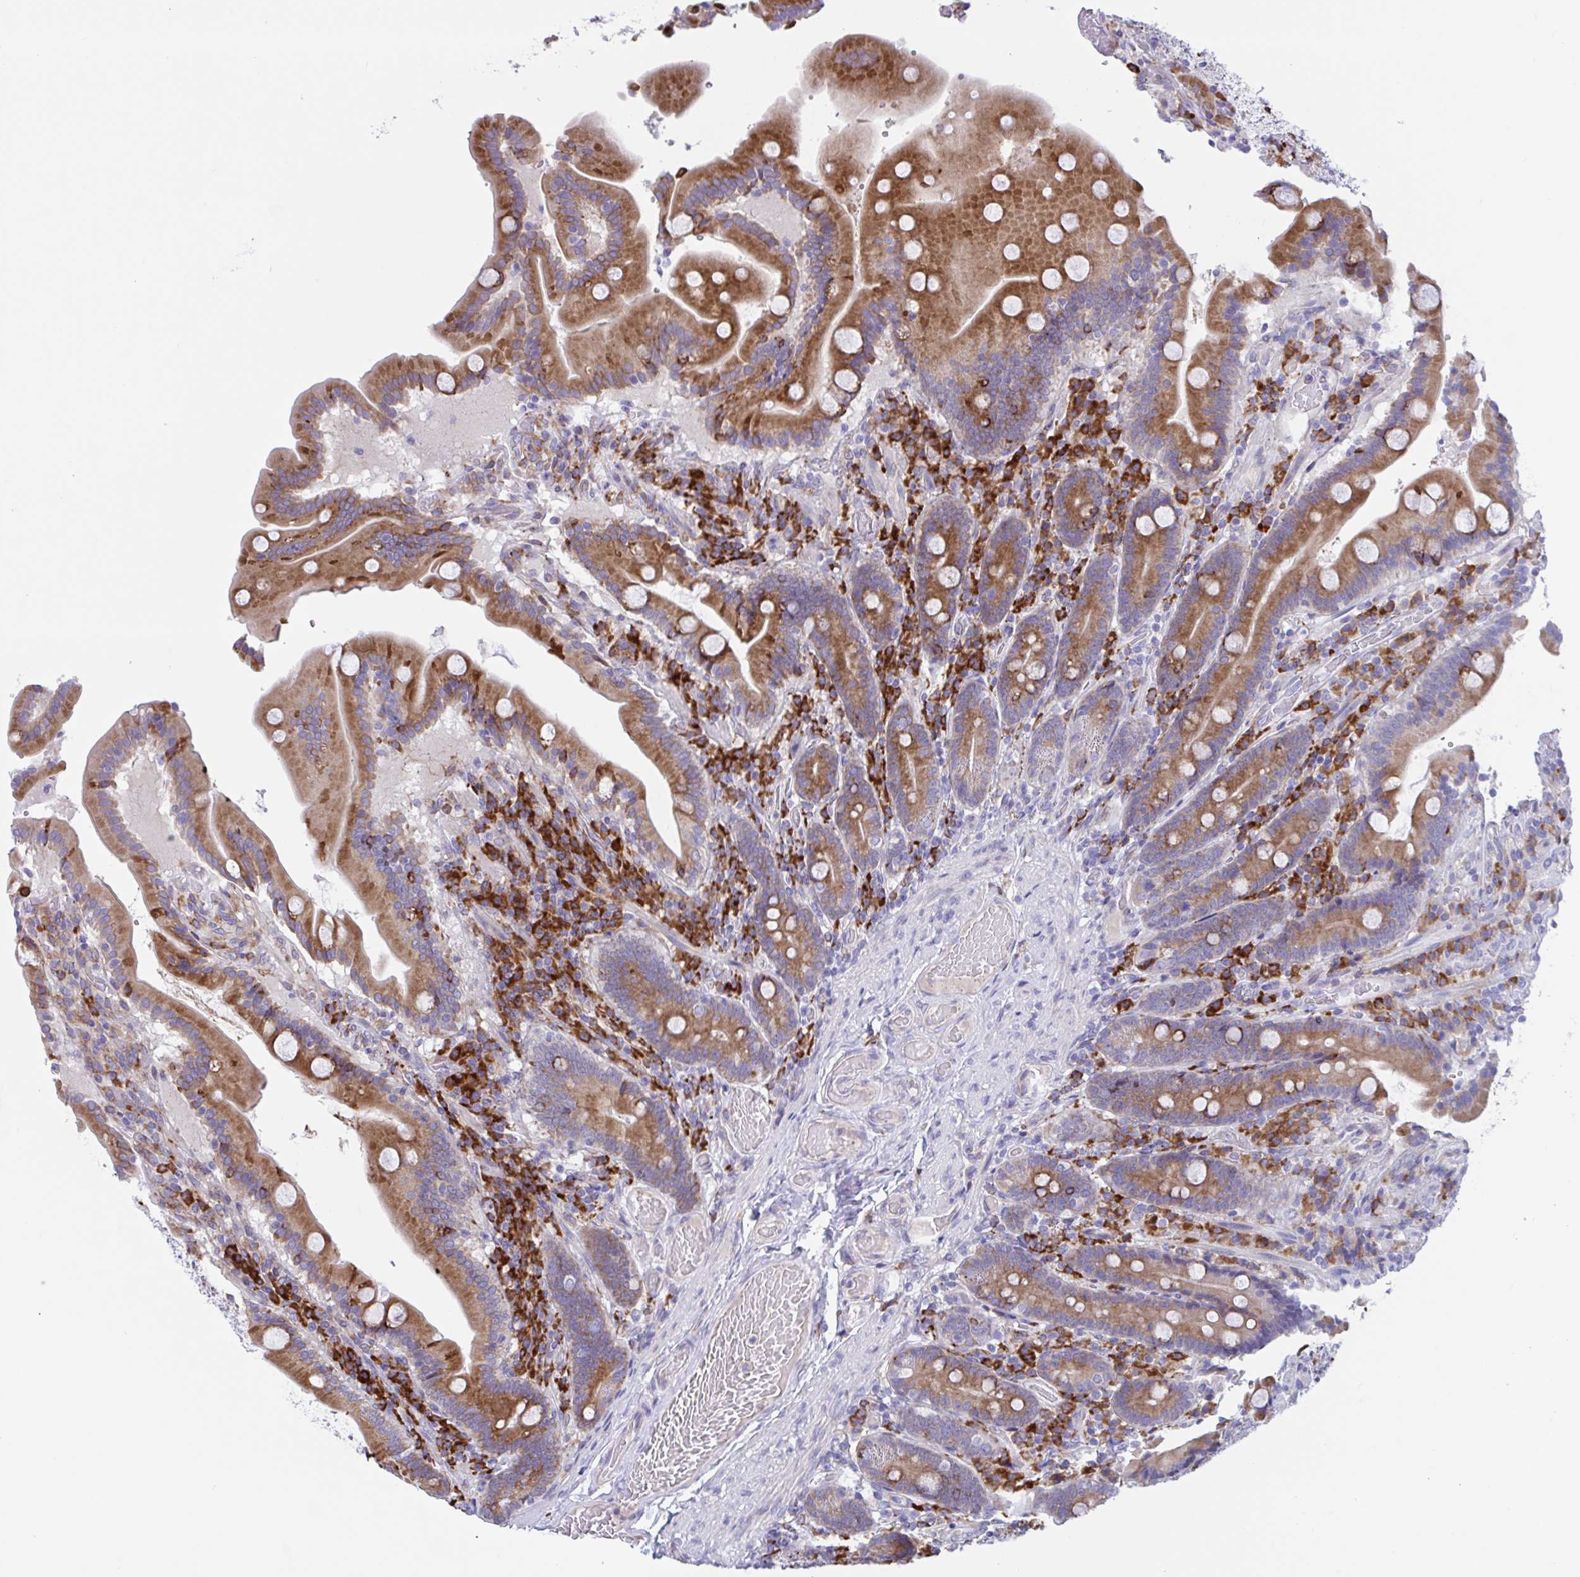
{"staining": {"intensity": "moderate", "quantity": ">75%", "location": "cytoplasmic/membranous"}, "tissue": "duodenum", "cell_type": "Glandular cells", "image_type": "normal", "snomed": [{"axis": "morphology", "description": "Normal tissue, NOS"}, {"axis": "topography", "description": "Duodenum"}], "caption": "This histopathology image demonstrates immunohistochemistry staining of unremarkable duodenum, with medium moderate cytoplasmic/membranous staining in approximately >75% of glandular cells.", "gene": "PEAK3", "patient": {"sex": "female", "age": 62}}